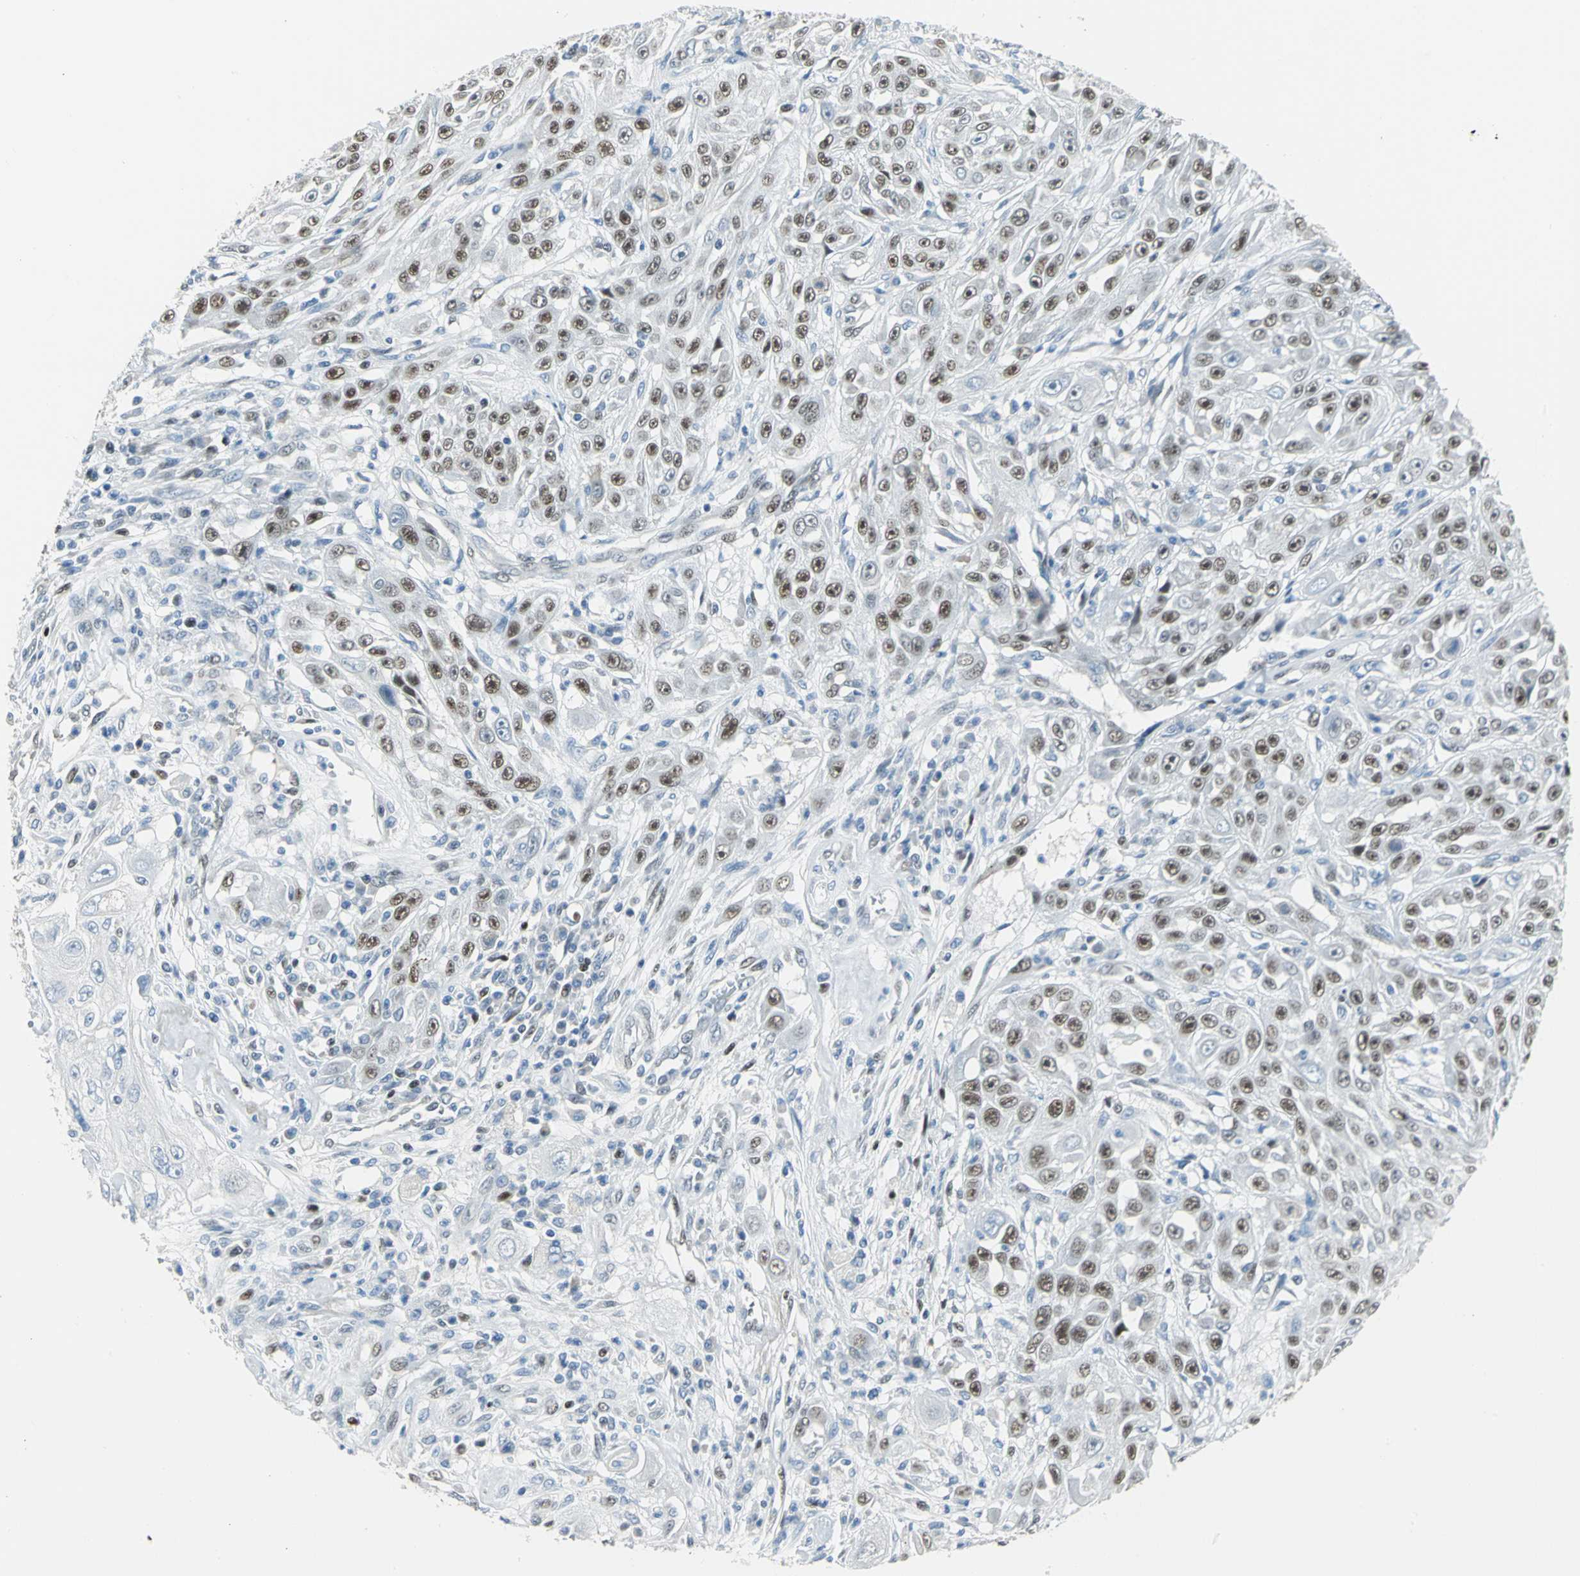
{"staining": {"intensity": "moderate", "quantity": "<25%", "location": "nuclear"}, "tissue": "skin cancer", "cell_type": "Tumor cells", "image_type": "cancer", "snomed": [{"axis": "morphology", "description": "Squamous cell carcinoma, NOS"}, {"axis": "topography", "description": "Skin"}], "caption": "Moderate nuclear expression for a protein is appreciated in about <25% of tumor cells of skin cancer (squamous cell carcinoma) using immunohistochemistry.", "gene": "MCM3", "patient": {"sex": "male", "age": 75}}